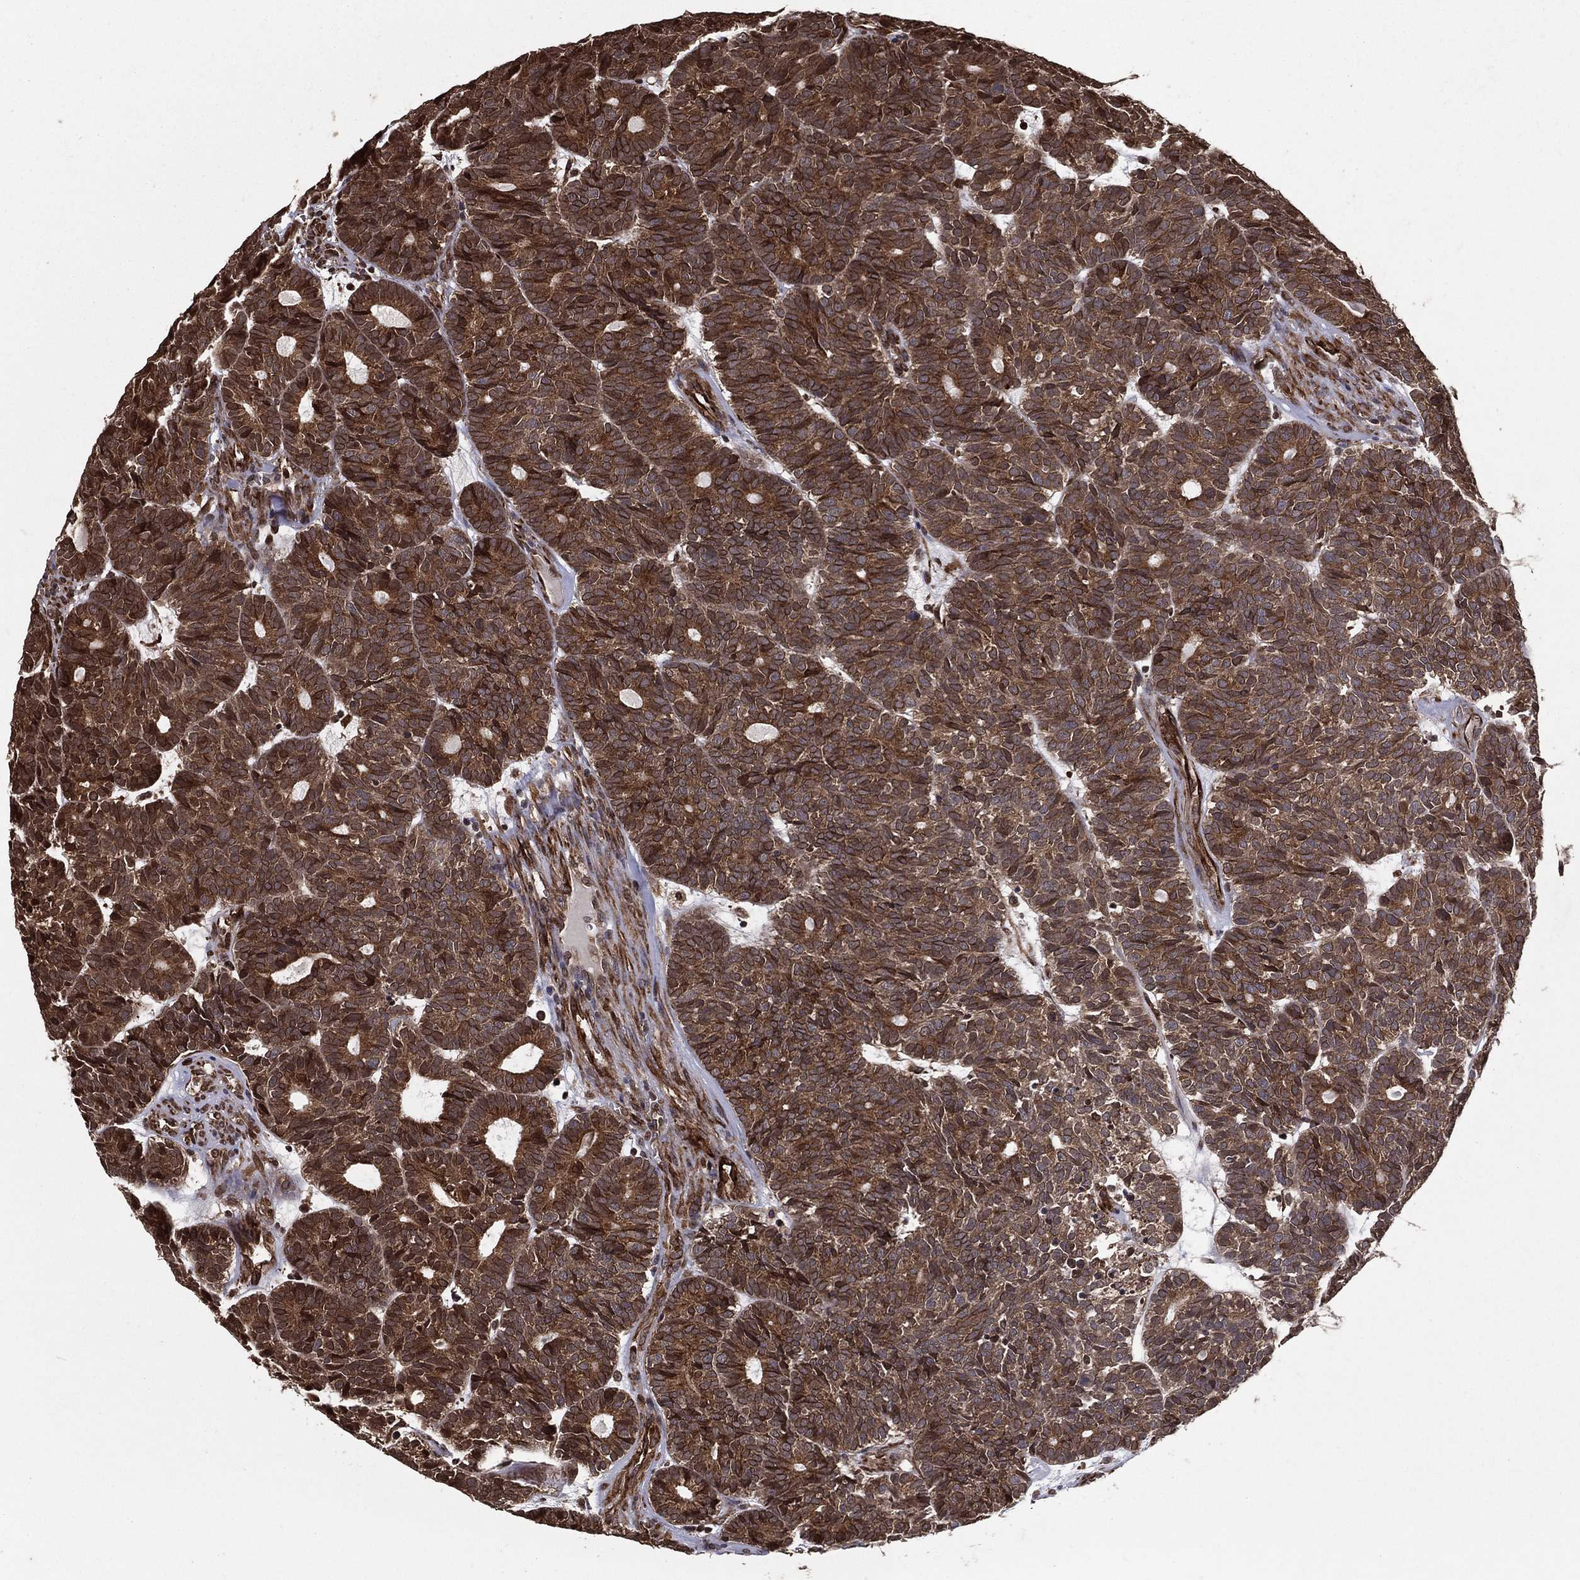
{"staining": {"intensity": "moderate", "quantity": ">75%", "location": "cytoplasmic/membranous"}, "tissue": "head and neck cancer", "cell_type": "Tumor cells", "image_type": "cancer", "snomed": [{"axis": "morphology", "description": "Adenocarcinoma, NOS"}, {"axis": "topography", "description": "Head-Neck"}], "caption": "This is an image of immunohistochemistry staining of head and neck cancer, which shows moderate expression in the cytoplasmic/membranous of tumor cells.", "gene": "CERS2", "patient": {"sex": "female", "age": 81}}